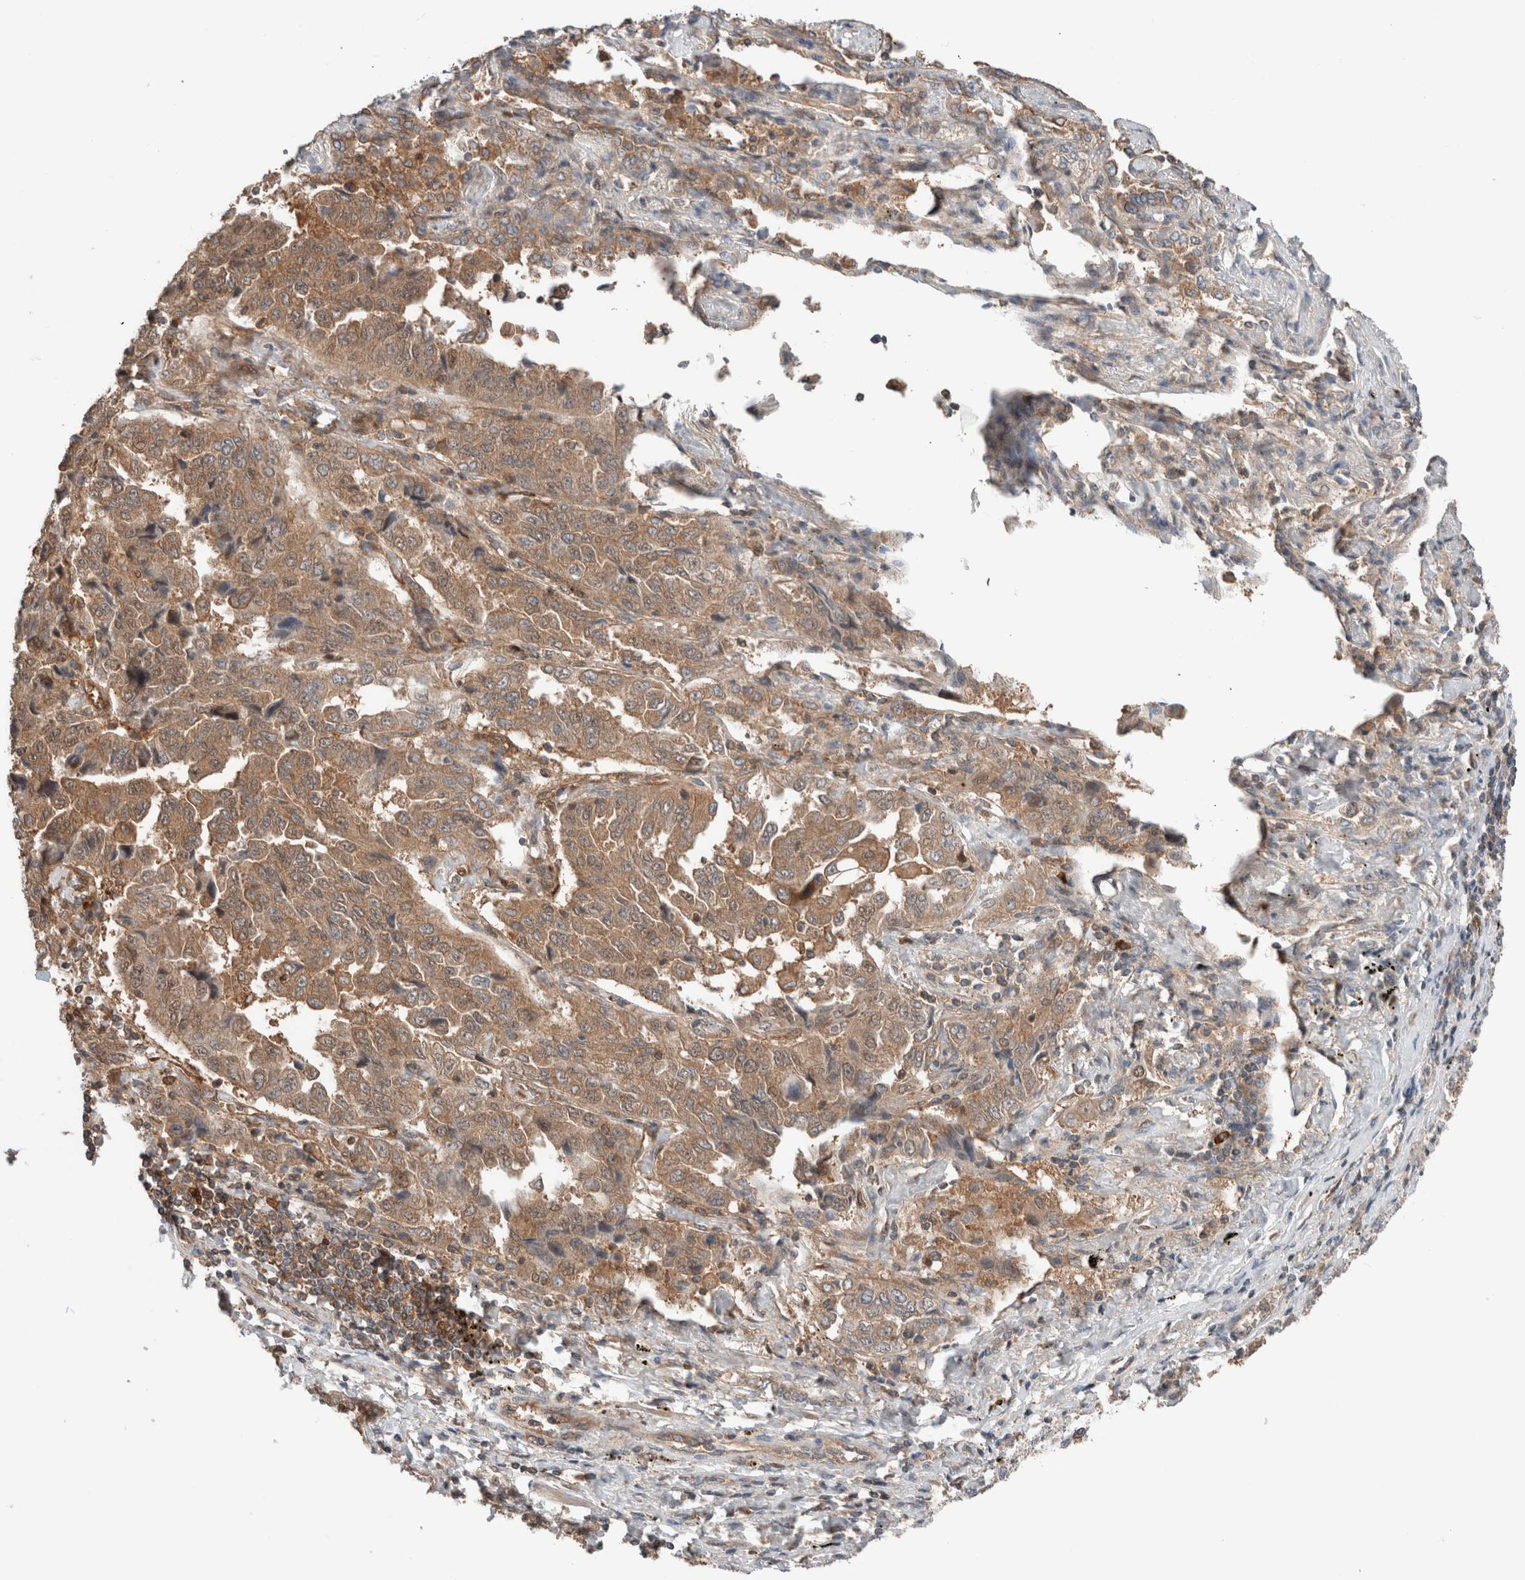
{"staining": {"intensity": "moderate", "quantity": ">75%", "location": "cytoplasmic/membranous,nuclear"}, "tissue": "lung cancer", "cell_type": "Tumor cells", "image_type": "cancer", "snomed": [{"axis": "morphology", "description": "Adenocarcinoma, NOS"}, {"axis": "topography", "description": "Lung"}], "caption": "Immunohistochemistry (IHC) (DAB) staining of human lung cancer demonstrates moderate cytoplasmic/membranous and nuclear protein positivity in about >75% of tumor cells. Using DAB (brown) and hematoxylin (blue) stains, captured at high magnification using brightfield microscopy.", "gene": "XPNPEP1", "patient": {"sex": "female", "age": 51}}